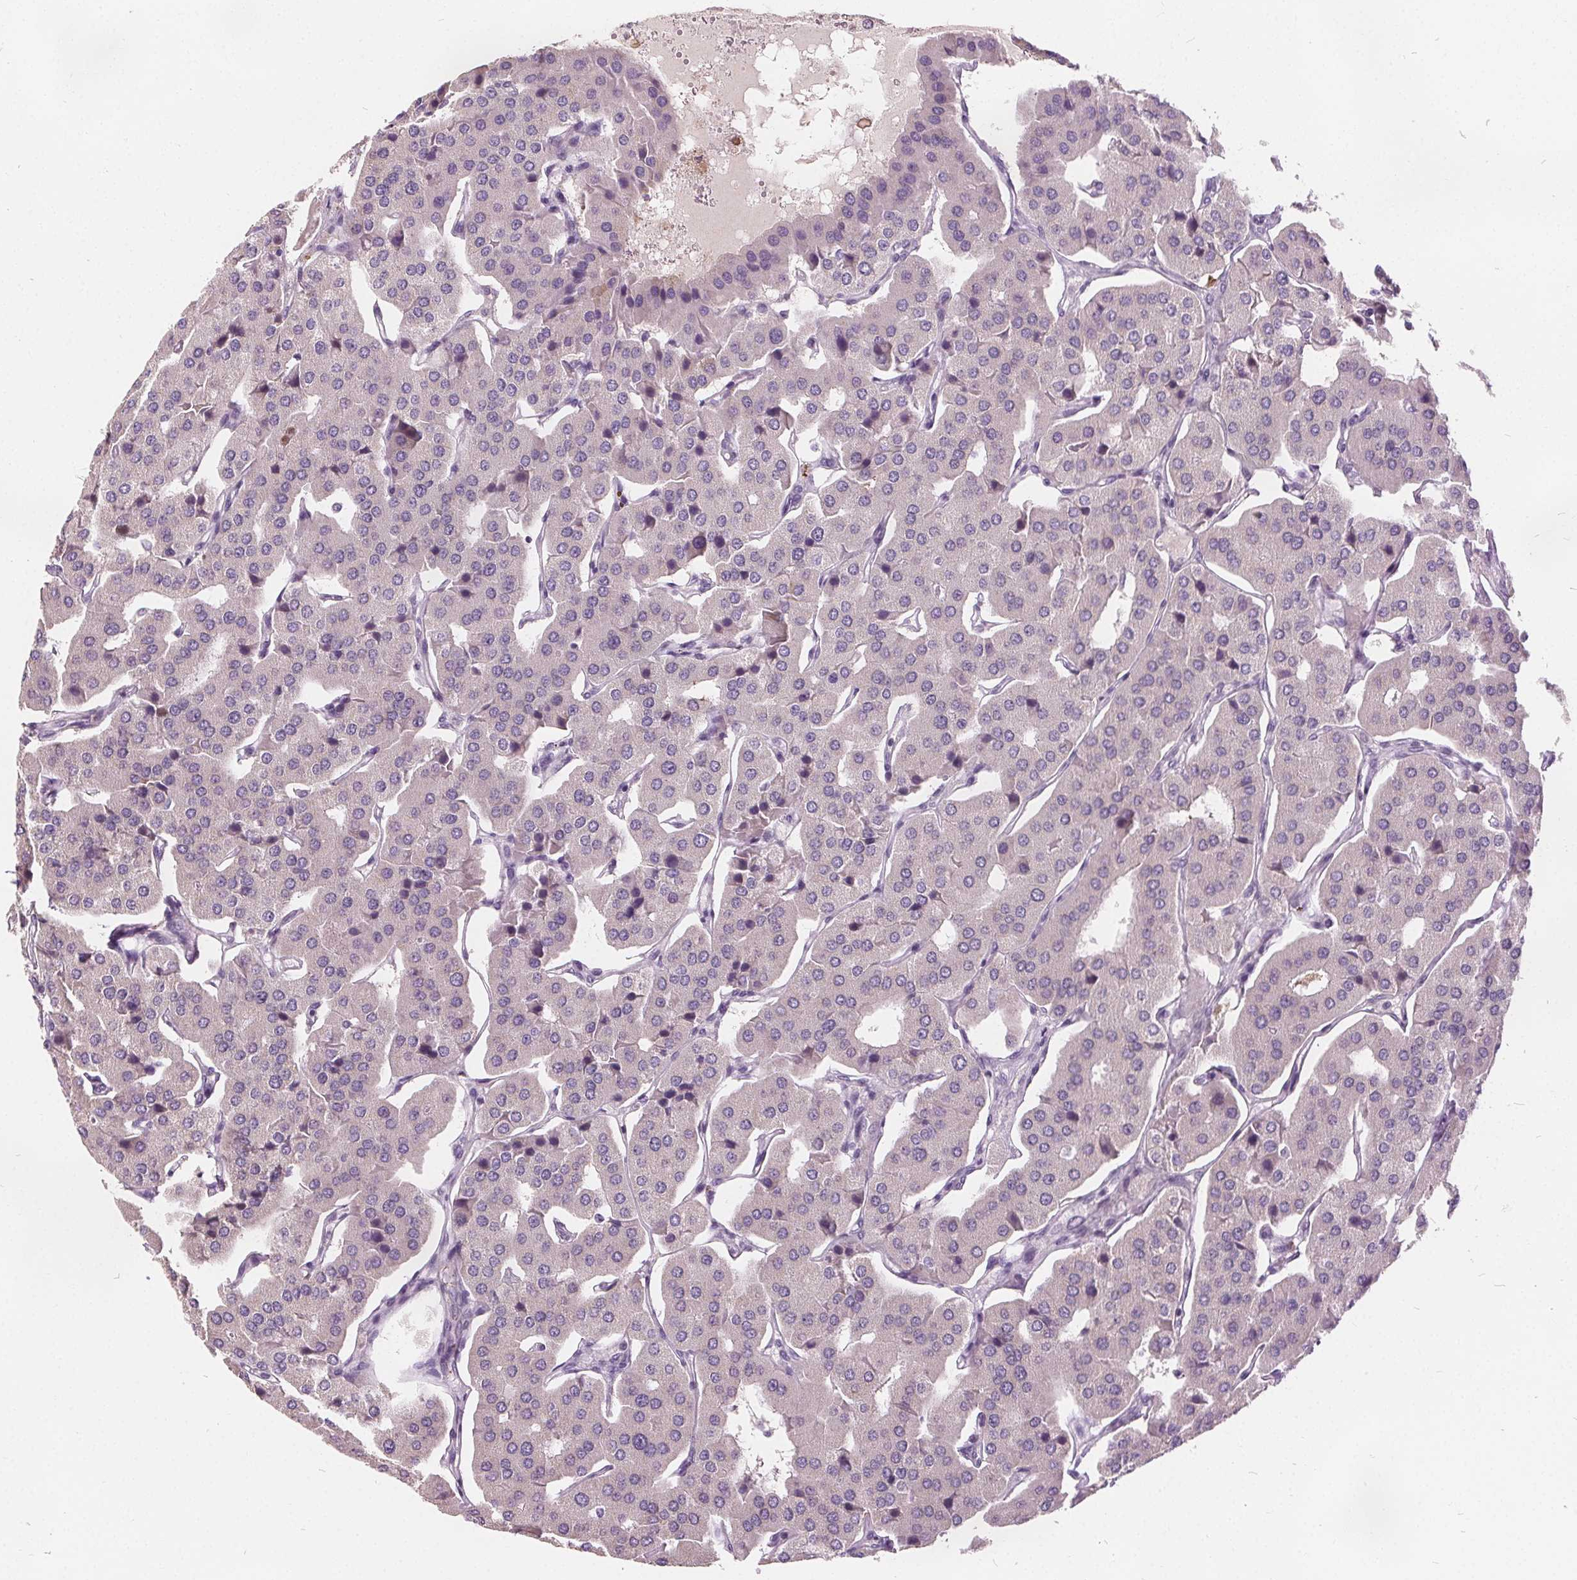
{"staining": {"intensity": "negative", "quantity": "none", "location": "none"}, "tissue": "parathyroid gland", "cell_type": "Glandular cells", "image_type": "normal", "snomed": [{"axis": "morphology", "description": "Normal tissue, NOS"}, {"axis": "morphology", "description": "Adenoma, NOS"}, {"axis": "topography", "description": "Parathyroid gland"}], "caption": "Glandular cells show no significant protein staining in normal parathyroid gland. (DAB IHC, high magnification).", "gene": "ACOX2", "patient": {"sex": "female", "age": 86}}